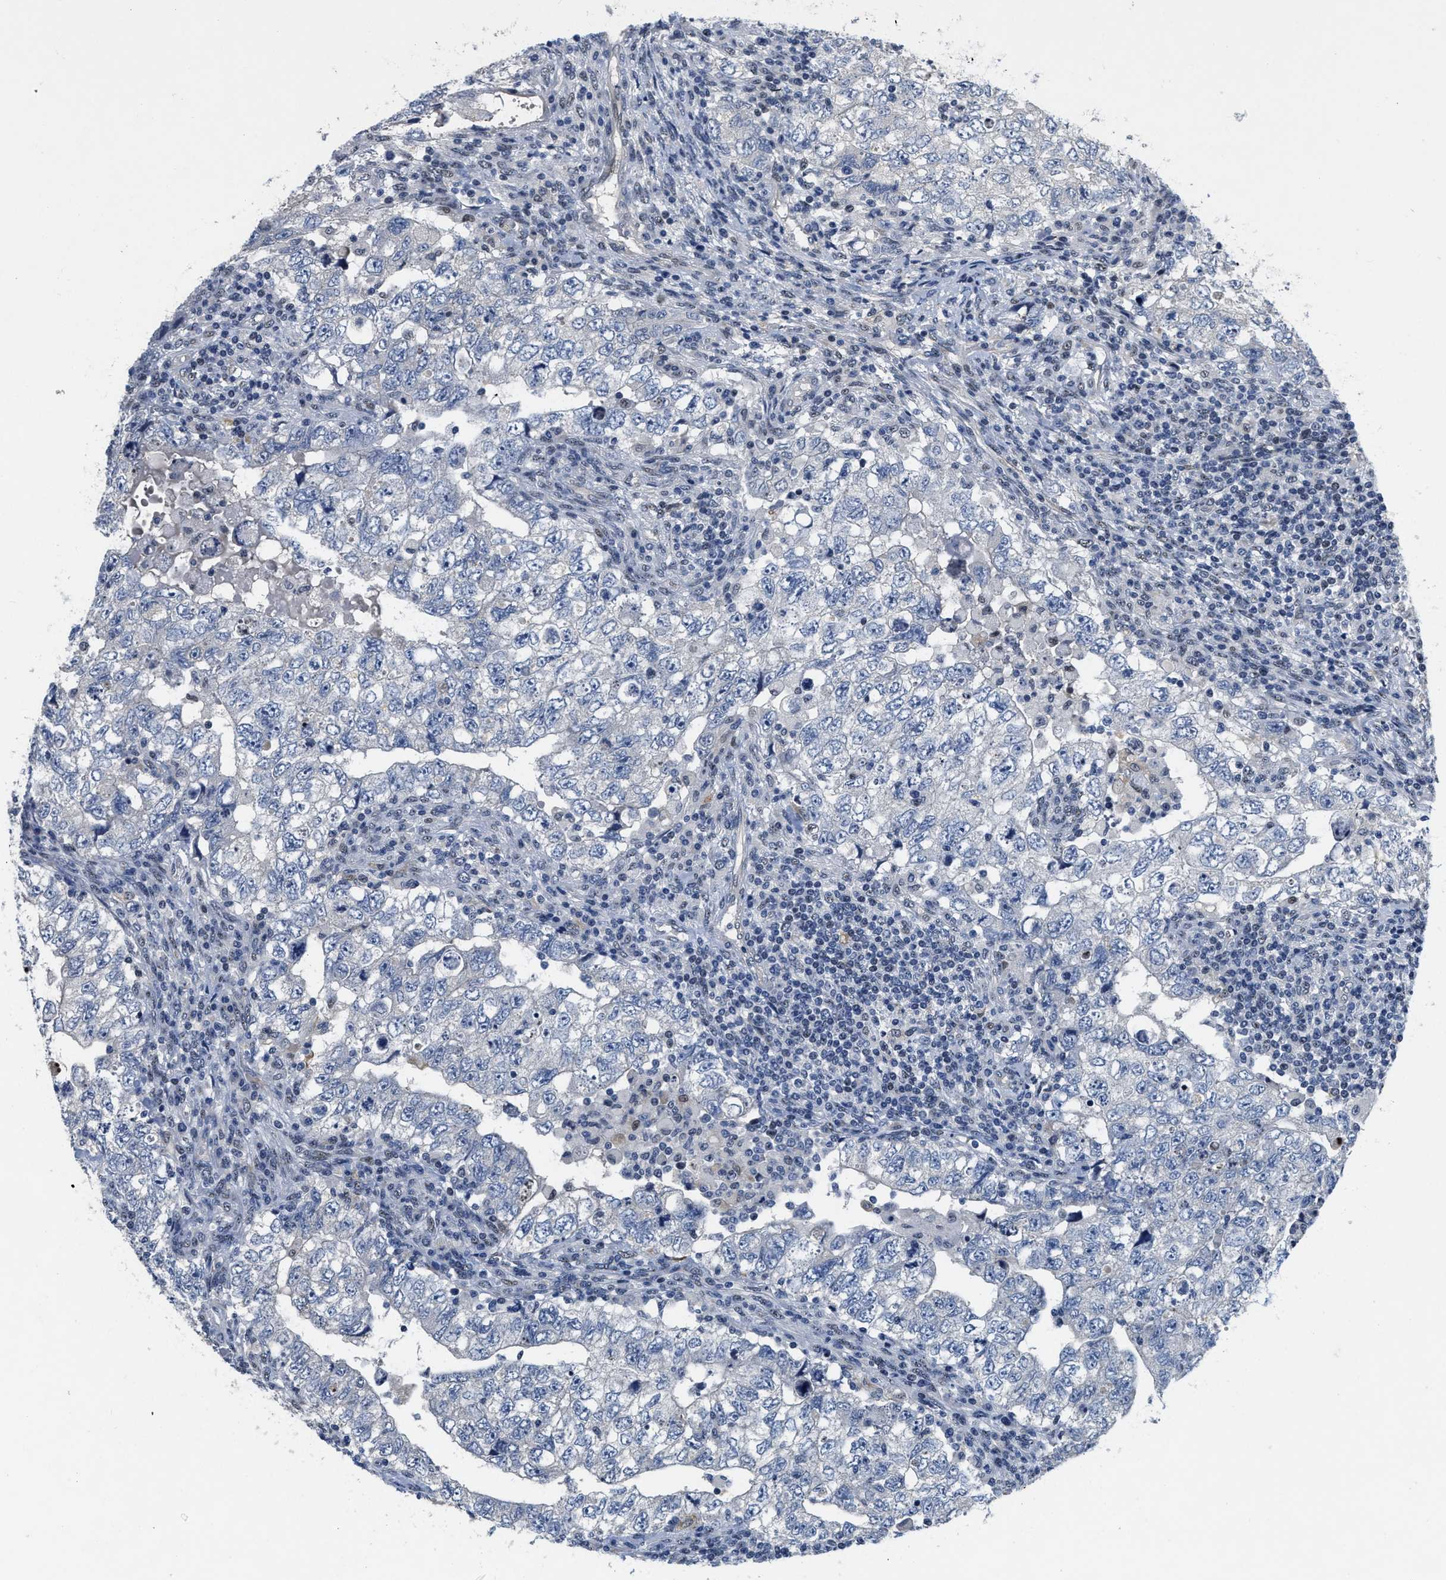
{"staining": {"intensity": "negative", "quantity": "none", "location": "none"}, "tissue": "testis cancer", "cell_type": "Tumor cells", "image_type": "cancer", "snomed": [{"axis": "morphology", "description": "Carcinoma, Embryonal, NOS"}, {"axis": "topography", "description": "Testis"}], "caption": "This is an immunohistochemistry histopathology image of human embryonal carcinoma (testis). There is no staining in tumor cells.", "gene": "VIP", "patient": {"sex": "male", "age": 36}}